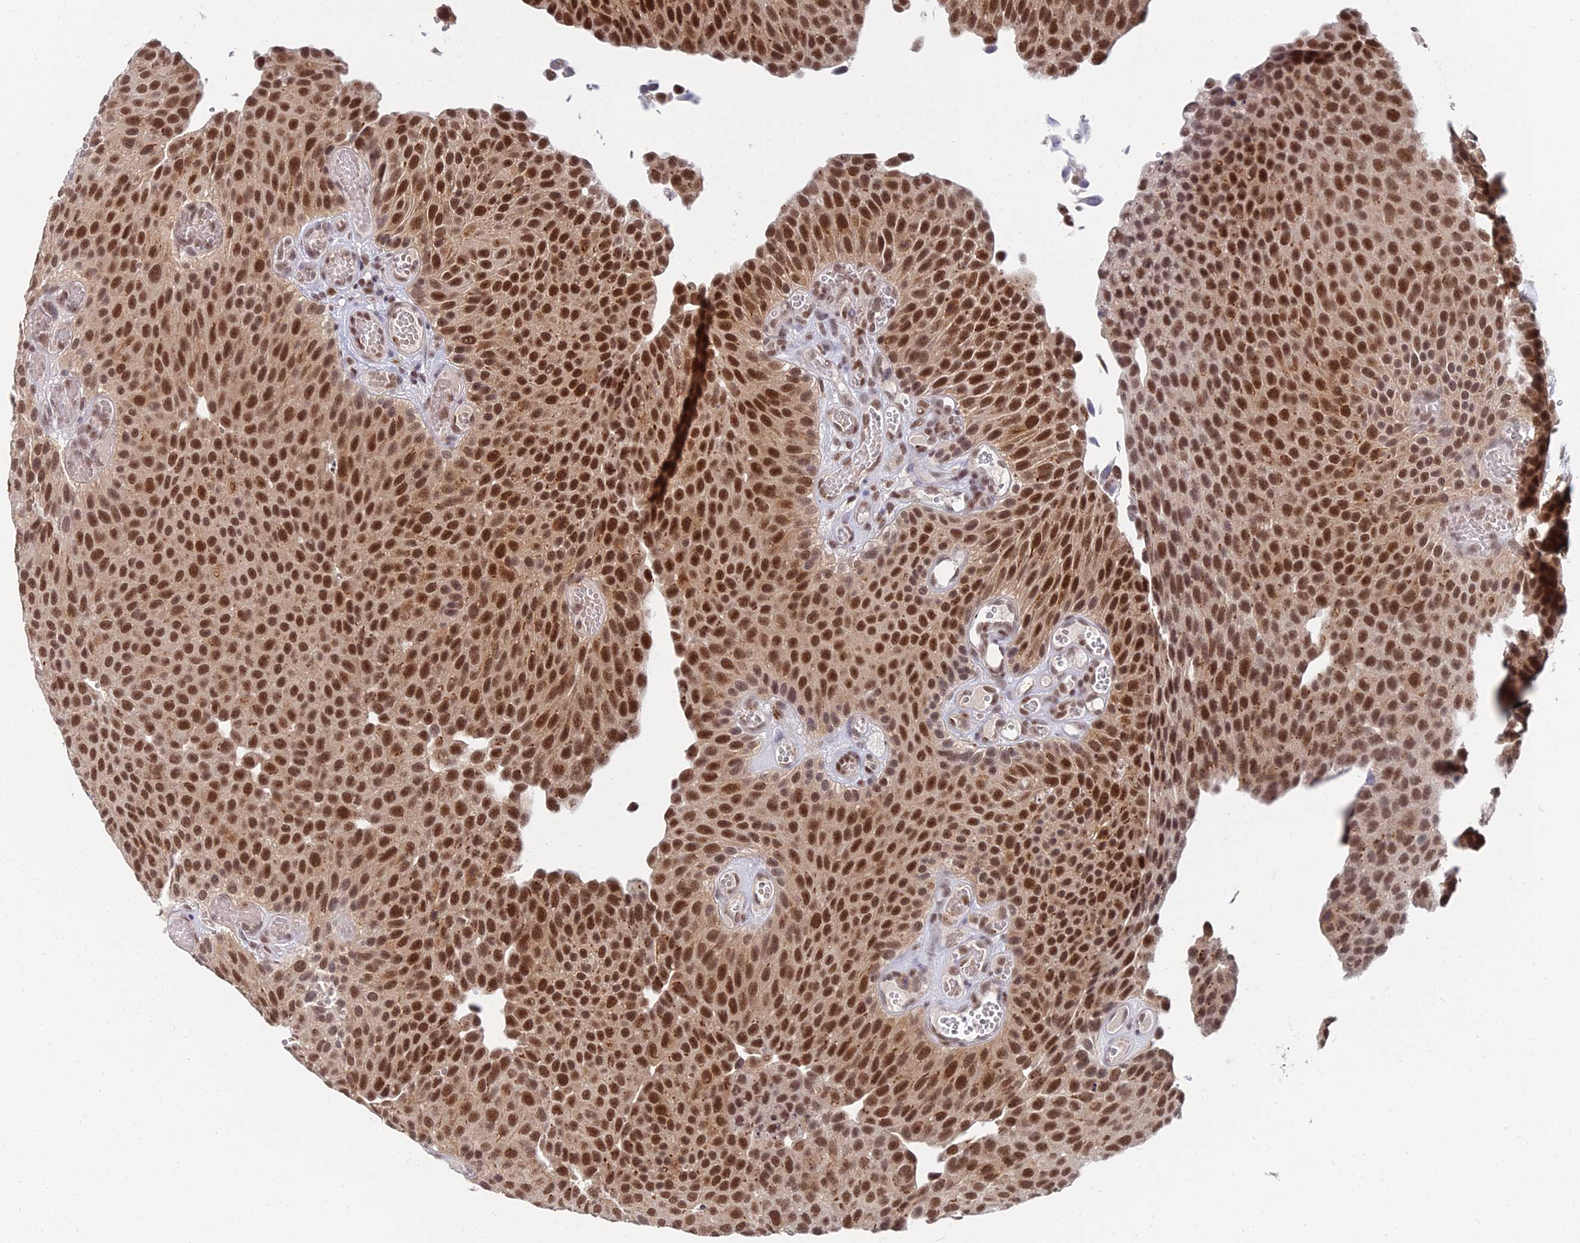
{"staining": {"intensity": "strong", "quantity": ">75%", "location": "nuclear"}, "tissue": "urothelial cancer", "cell_type": "Tumor cells", "image_type": "cancer", "snomed": [{"axis": "morphology", "description": "Urothelial carcinoma, Low grade"}, {"axis": "topography", "description": "Urinary bladder"}], "caption": "Urothelial cancer stained with a protein marker shows strong staining in tumor cells.", "gene": "THOC3", "patient": {"sex": "male", "age": 89}}